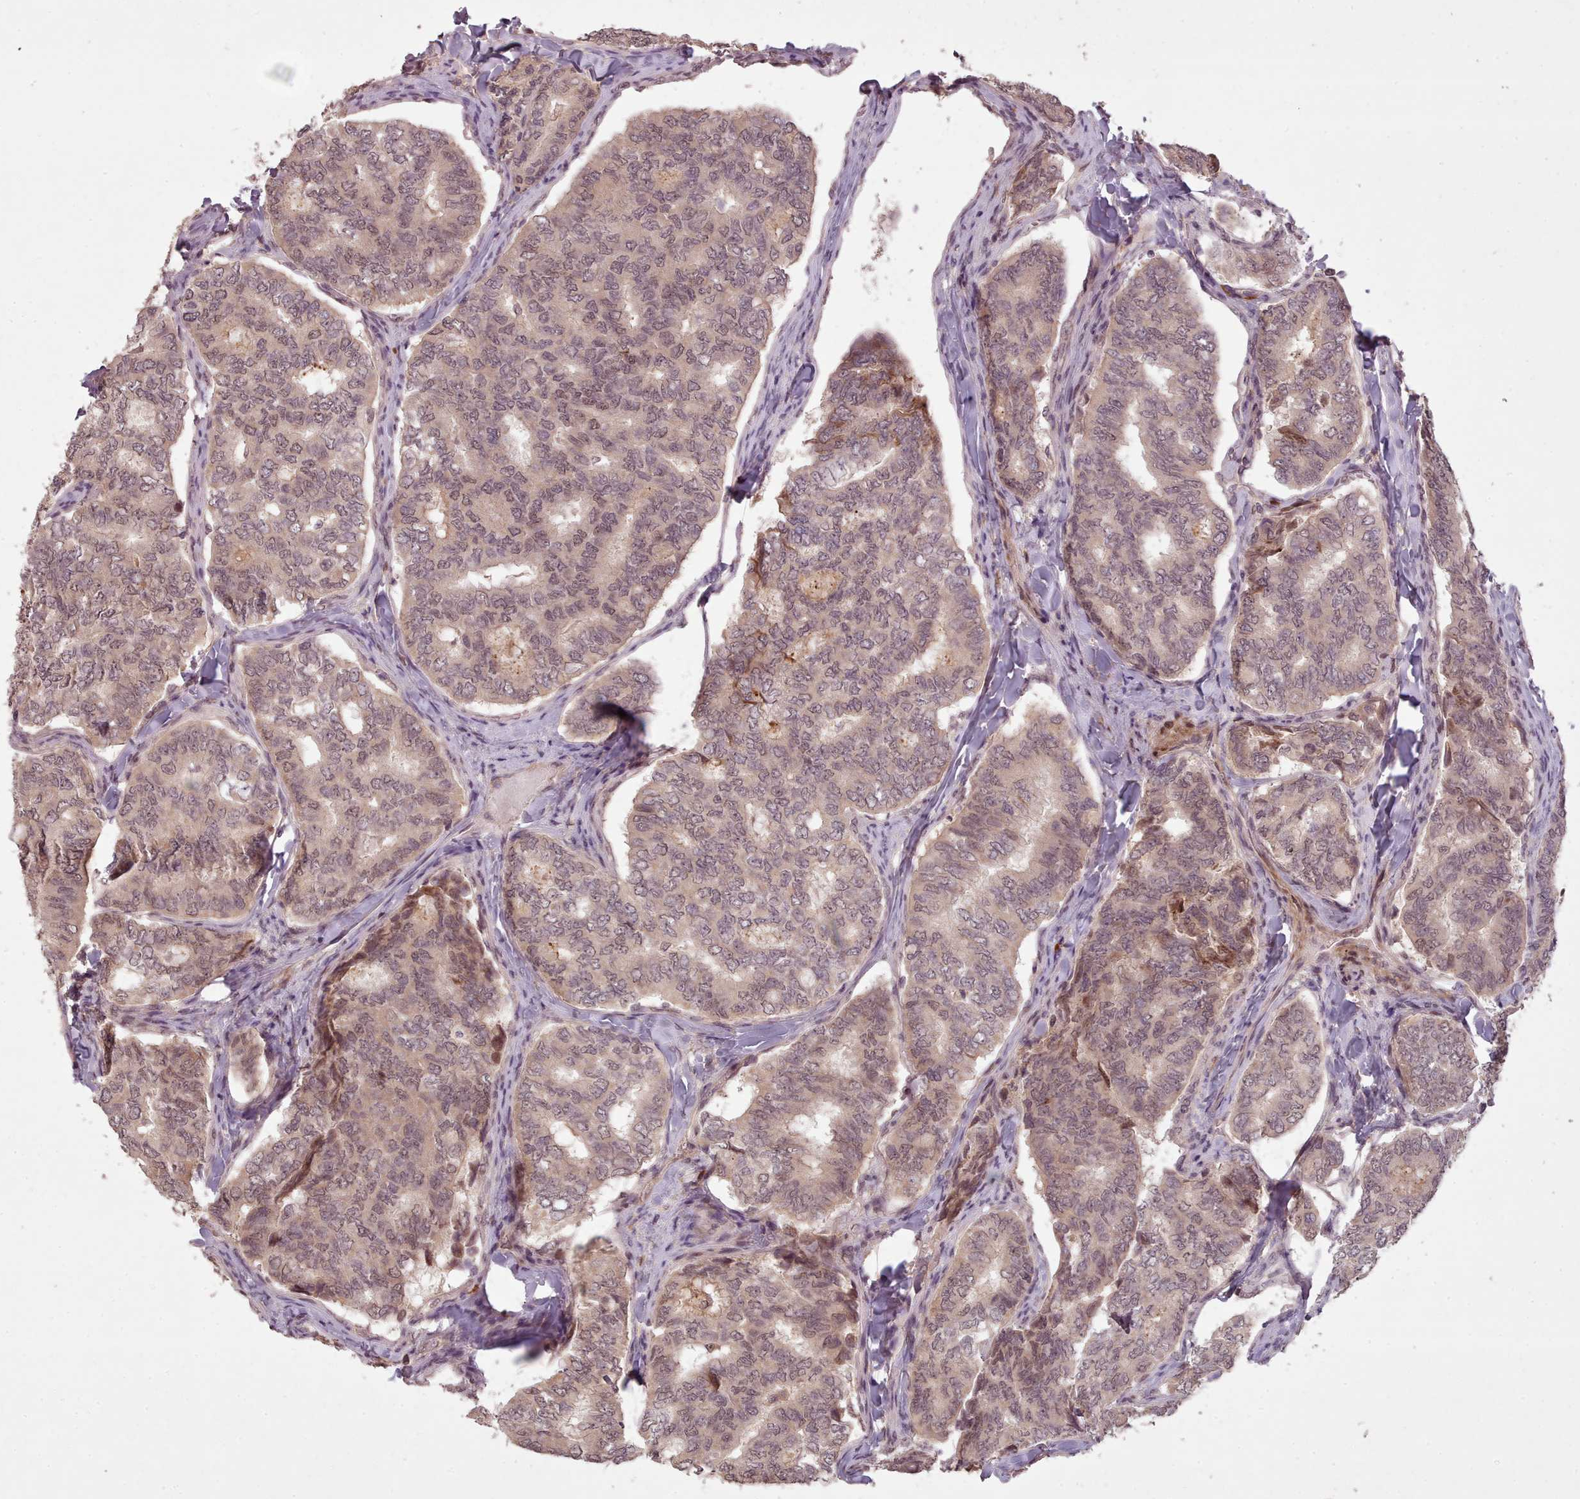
{"staining": {"intensity": "weak", "quantity": ">75%", "location": "nuclear"}, "tissue": "thyroid cancer", "cell_type": "Tumor cells", "image_type": "cancer", "snomed": [{"axis": "morphology", "description": "Papillary adenocarcinoma, NOS"}, {"axis": "topography", "description": "Thyroid gland"}], "caption": "About >75% of tumor cells in human papillary adenocarcinoma (thyroid) display weak nuclear protein expression as visualized by brown immunohistochemical staining.", "gene": "CDC6", "patient": {"sex": "female", "age": 35}}